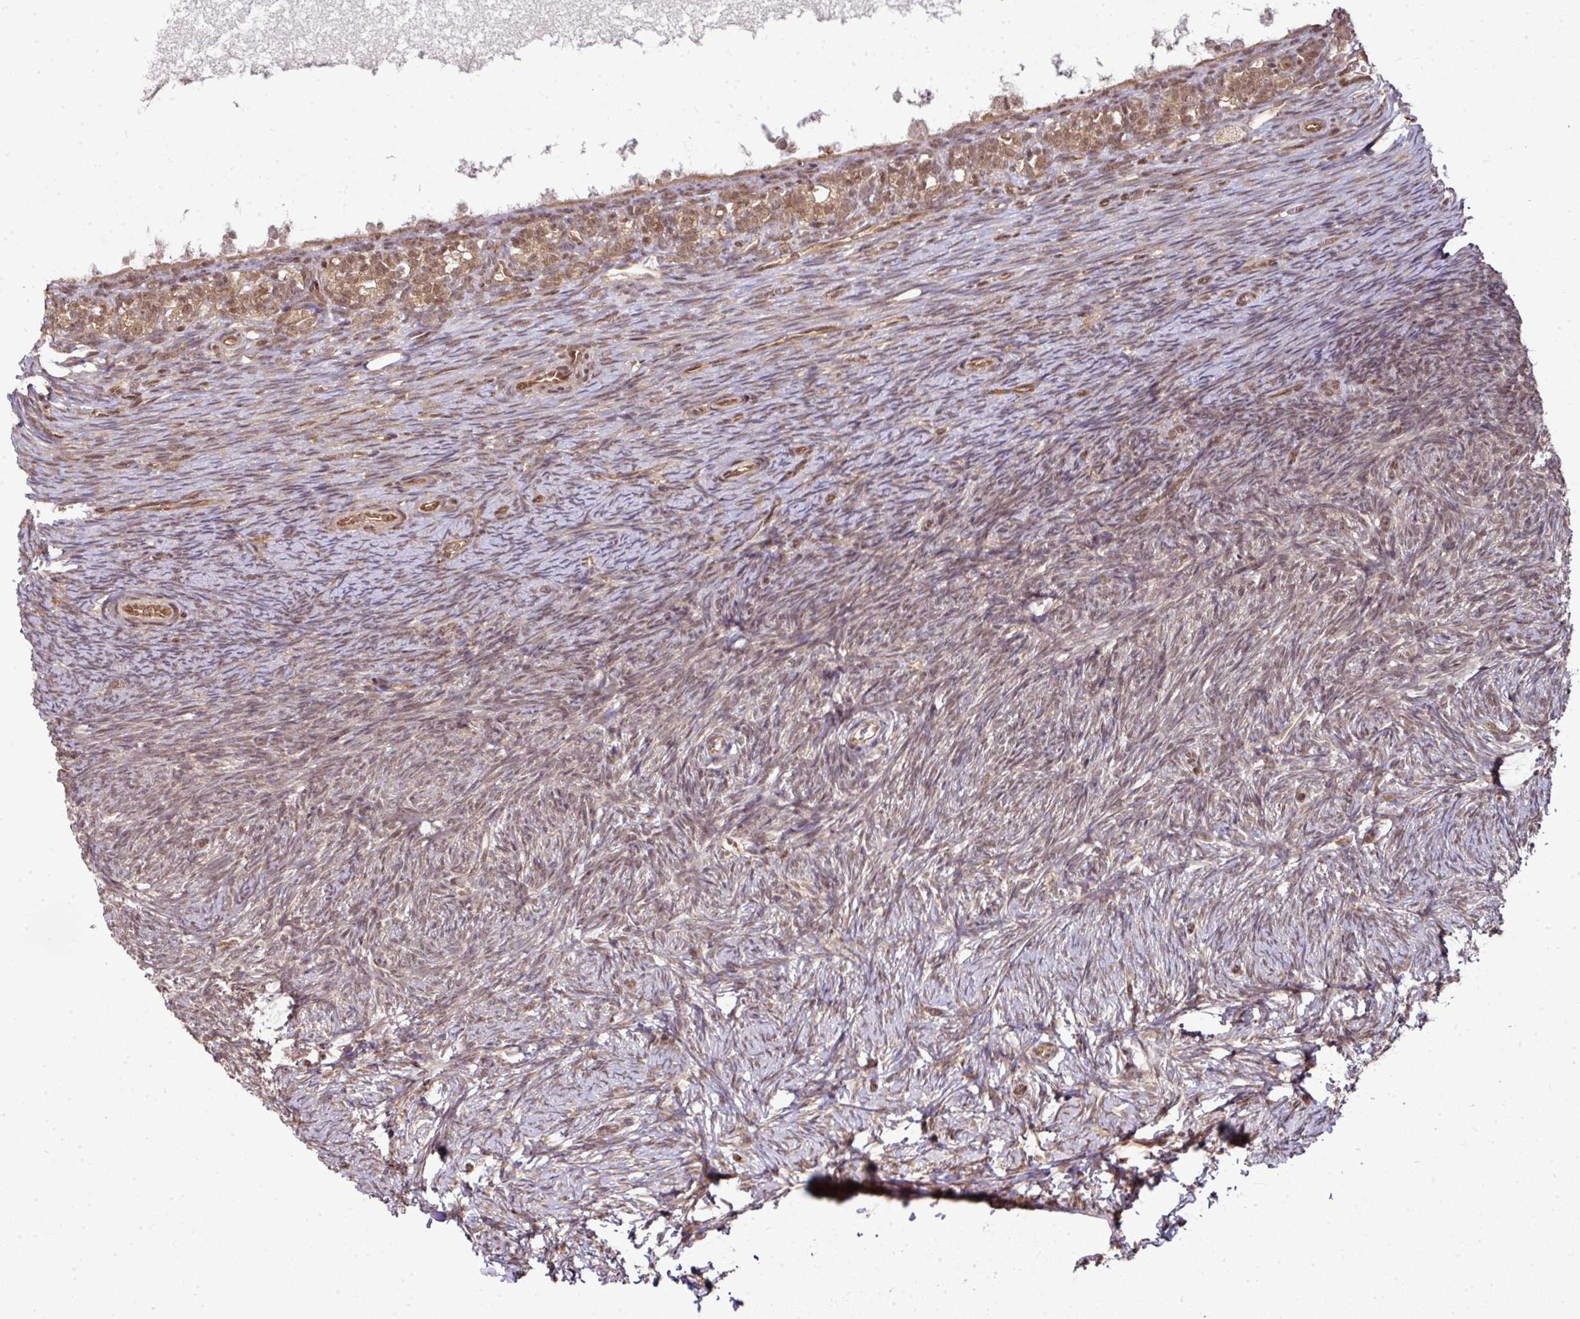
{"staining": {"intensity": "weak", "quantity": ">75%", "location": "cytoplasmic/membranous"}, "tissue": "ovary", "cell_type": "Ovarian stroma cells", "image_type": "normal", "snomed": [{"axis": "morphology", "description": "Normal tissue, NOS"}, {"axis": "topography", "description": "Ovary"}], "caption": "Brown immunohistochemical staining in benign human ovary displays weak cytoplasmic/membranous expression in about >75% of ovarian stroma cells.", "gene": "ANKRD18A", "patient": {"sex": "female", "age": 39}}